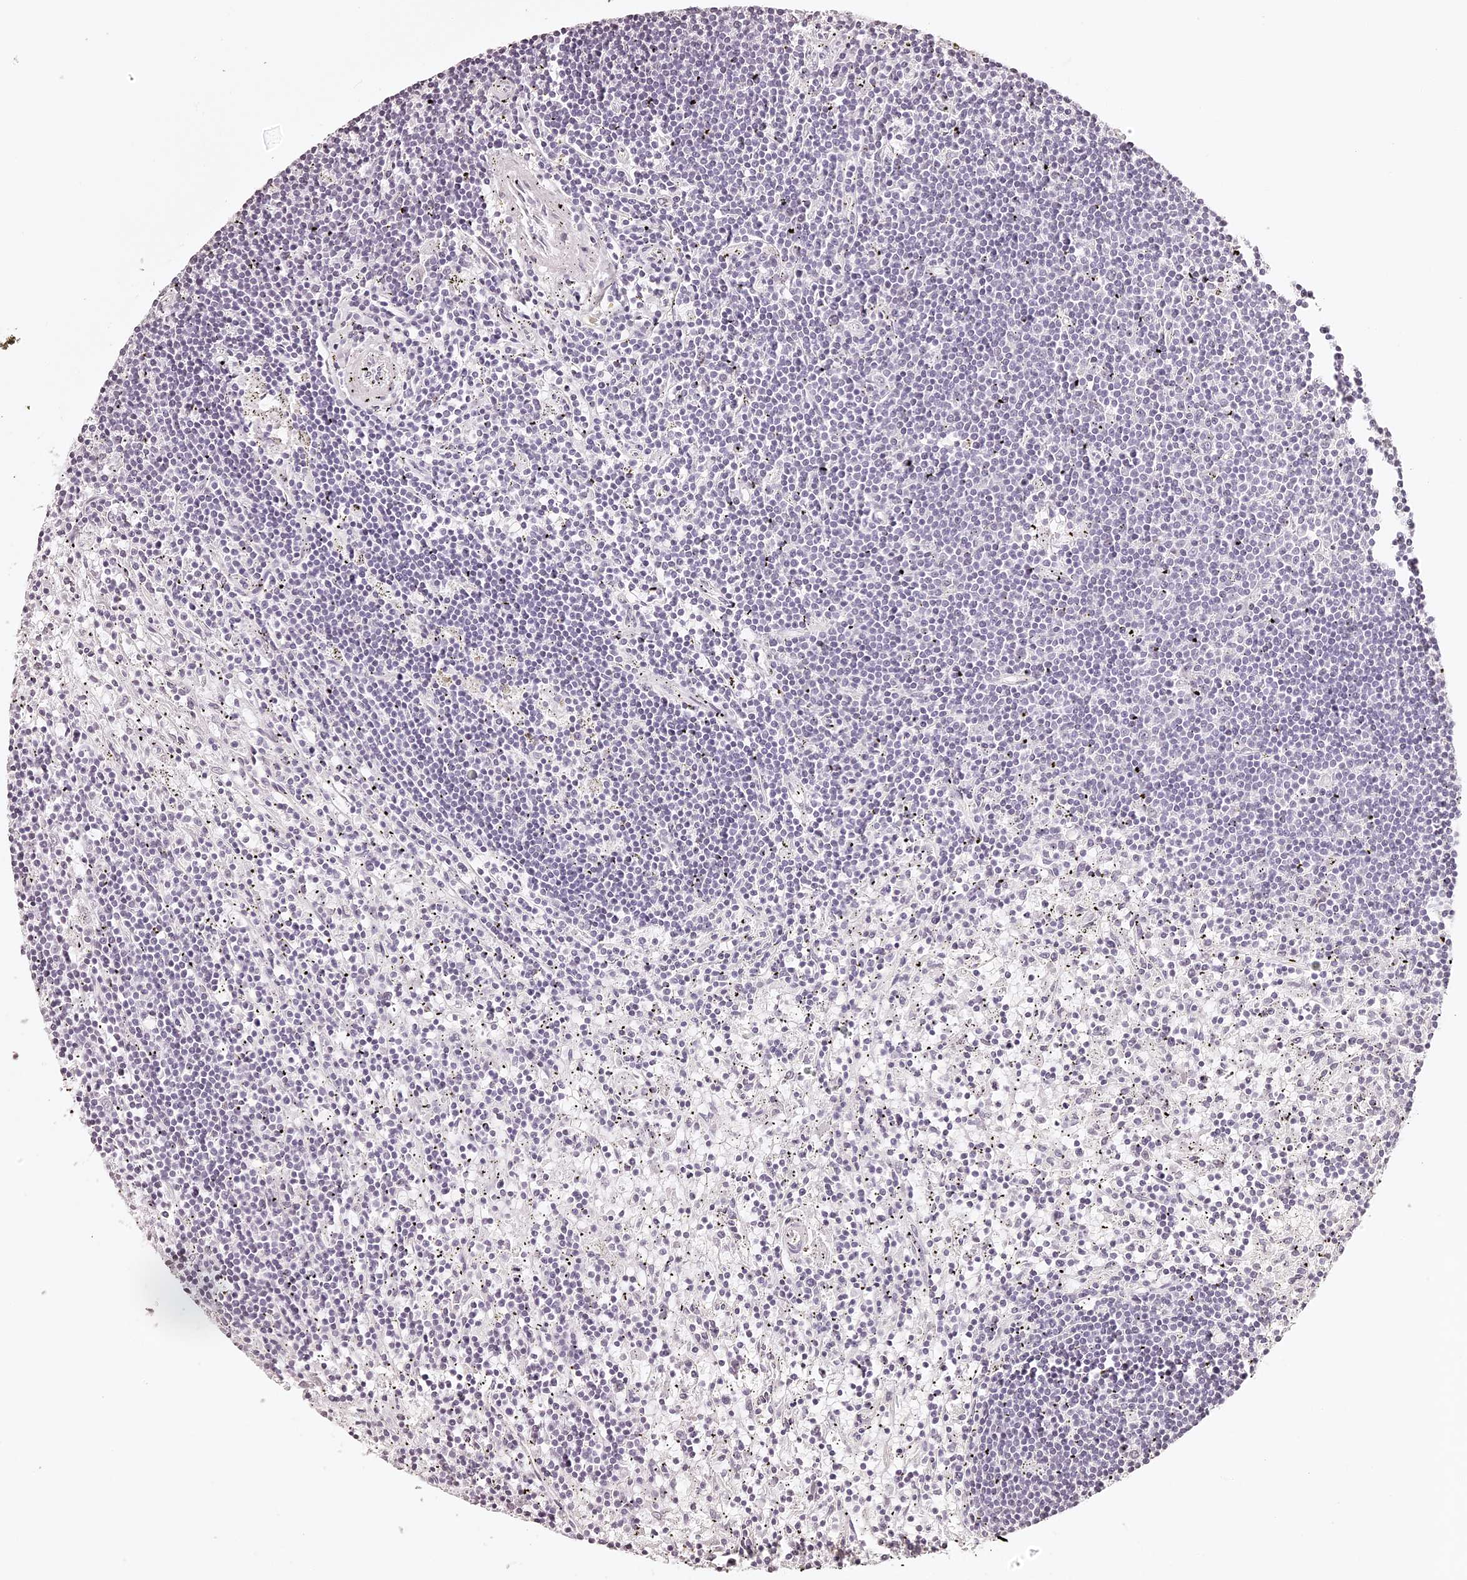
{"staining": {"intensity": "negative", "quantity": "none", "location": "none"}, "tissue": "lymphoma", "cell_type": "Tumor cells", "image_type": "cancer", "snomed": [{"axis": "morphology", "description": "Malignant lymphoma, non-Hodgkin's type, Low grade"}, {"axis": "topography", "description": "Spleen"}], "caption": "Tumor cells show no significant positivity in malignant lymphoma, non-Hodgkin's type (low-grade).", "gene": "ELAPOR1", "patient": {"sex": "male", "age": 76}}